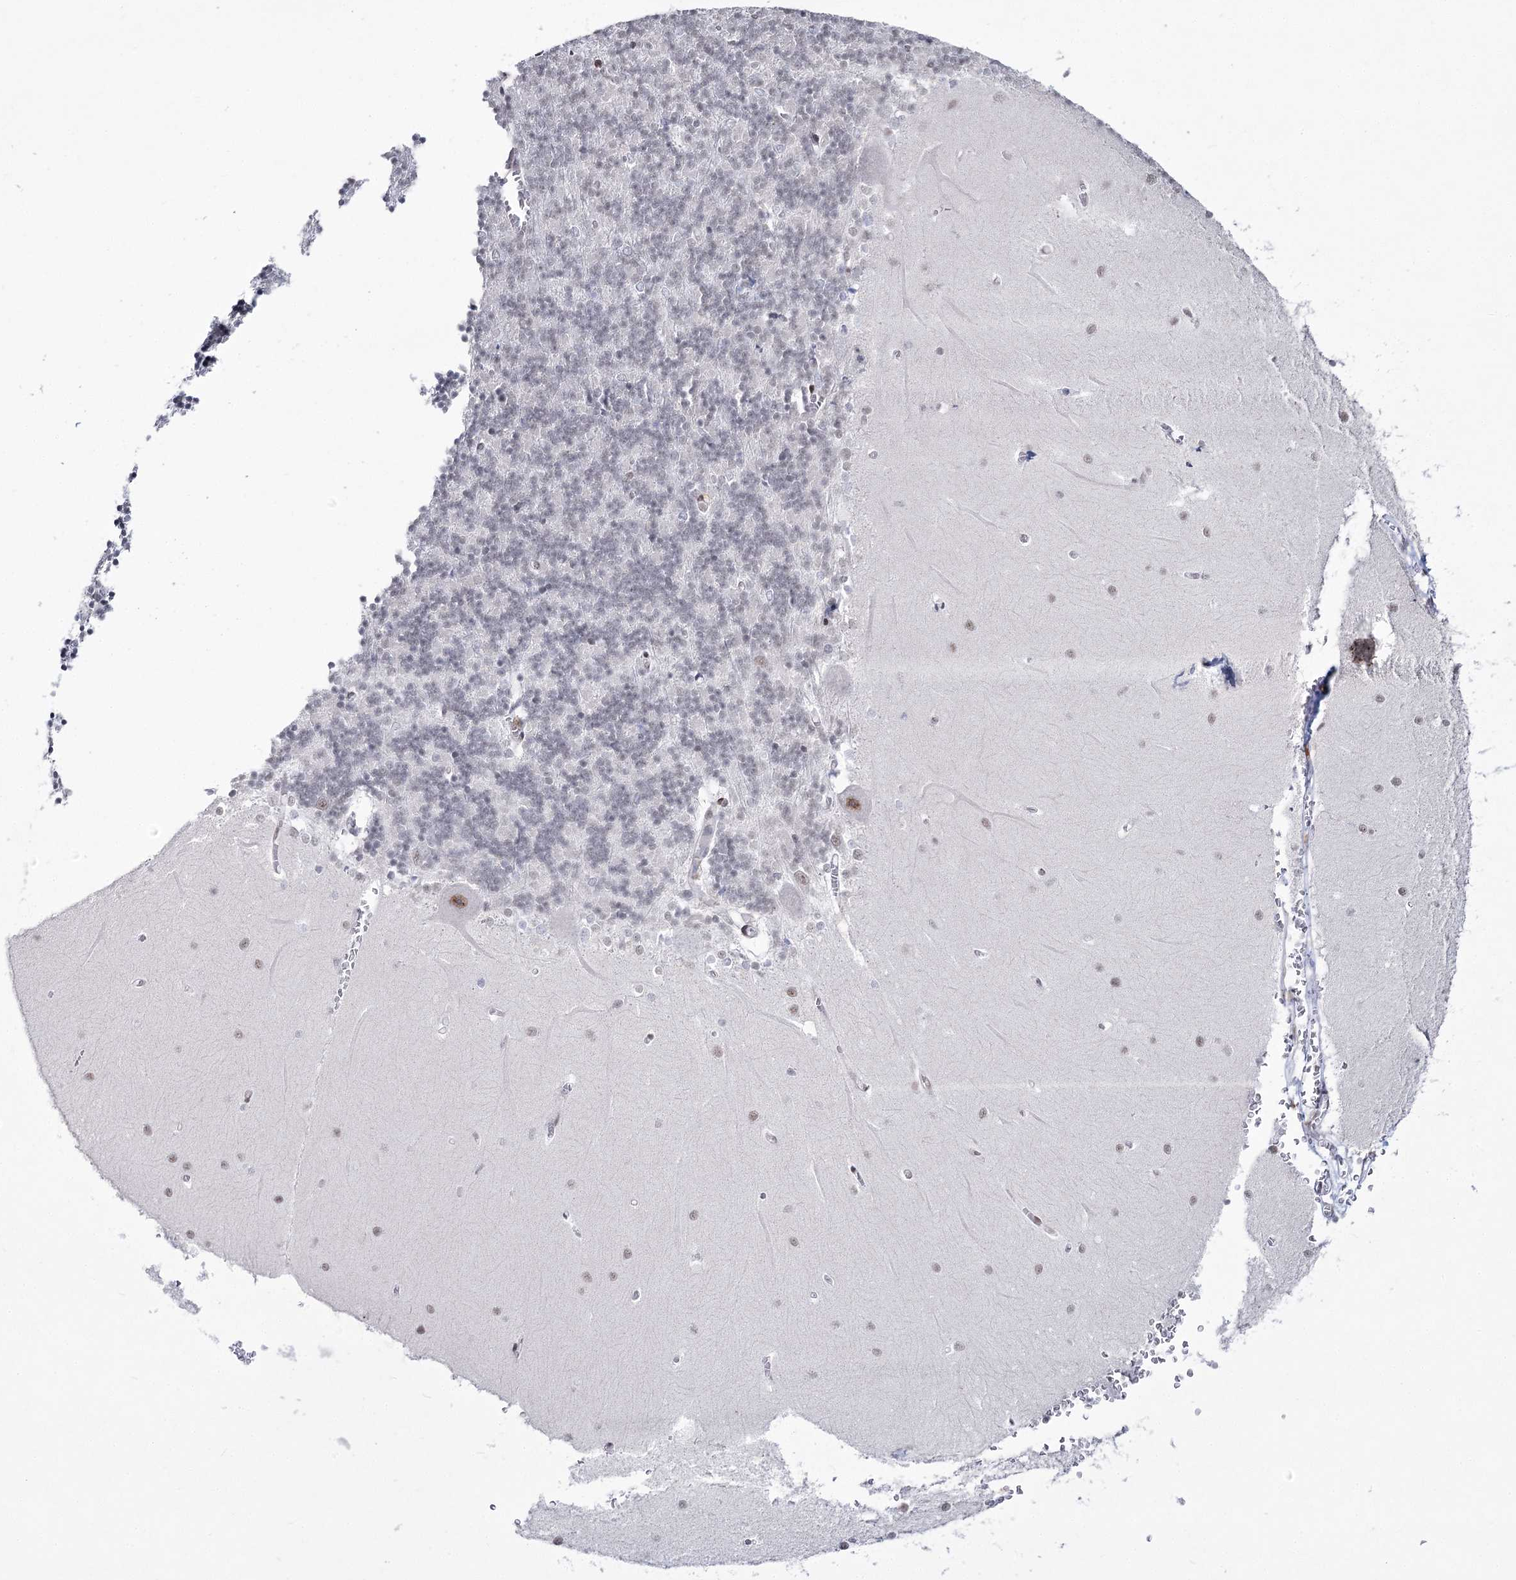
{"staining": {"intensity": "negative", "quantity": "none", "location": "none"}, "tissue": "cerebellum", "cell_type": "Cells in granular layer", "image_type": "normal", "snomed": [{"axis": "morphology", "description": "Normal tissue, NOS"}, {"axis": "topography", "description": "Cerebellum"}], "caption": "Cerebellum stained for a protein using immunohistochemistry displays no staining cells in granular layer.", "gene": "YBX3", "patient": {"sex": "male", "age": 37}}